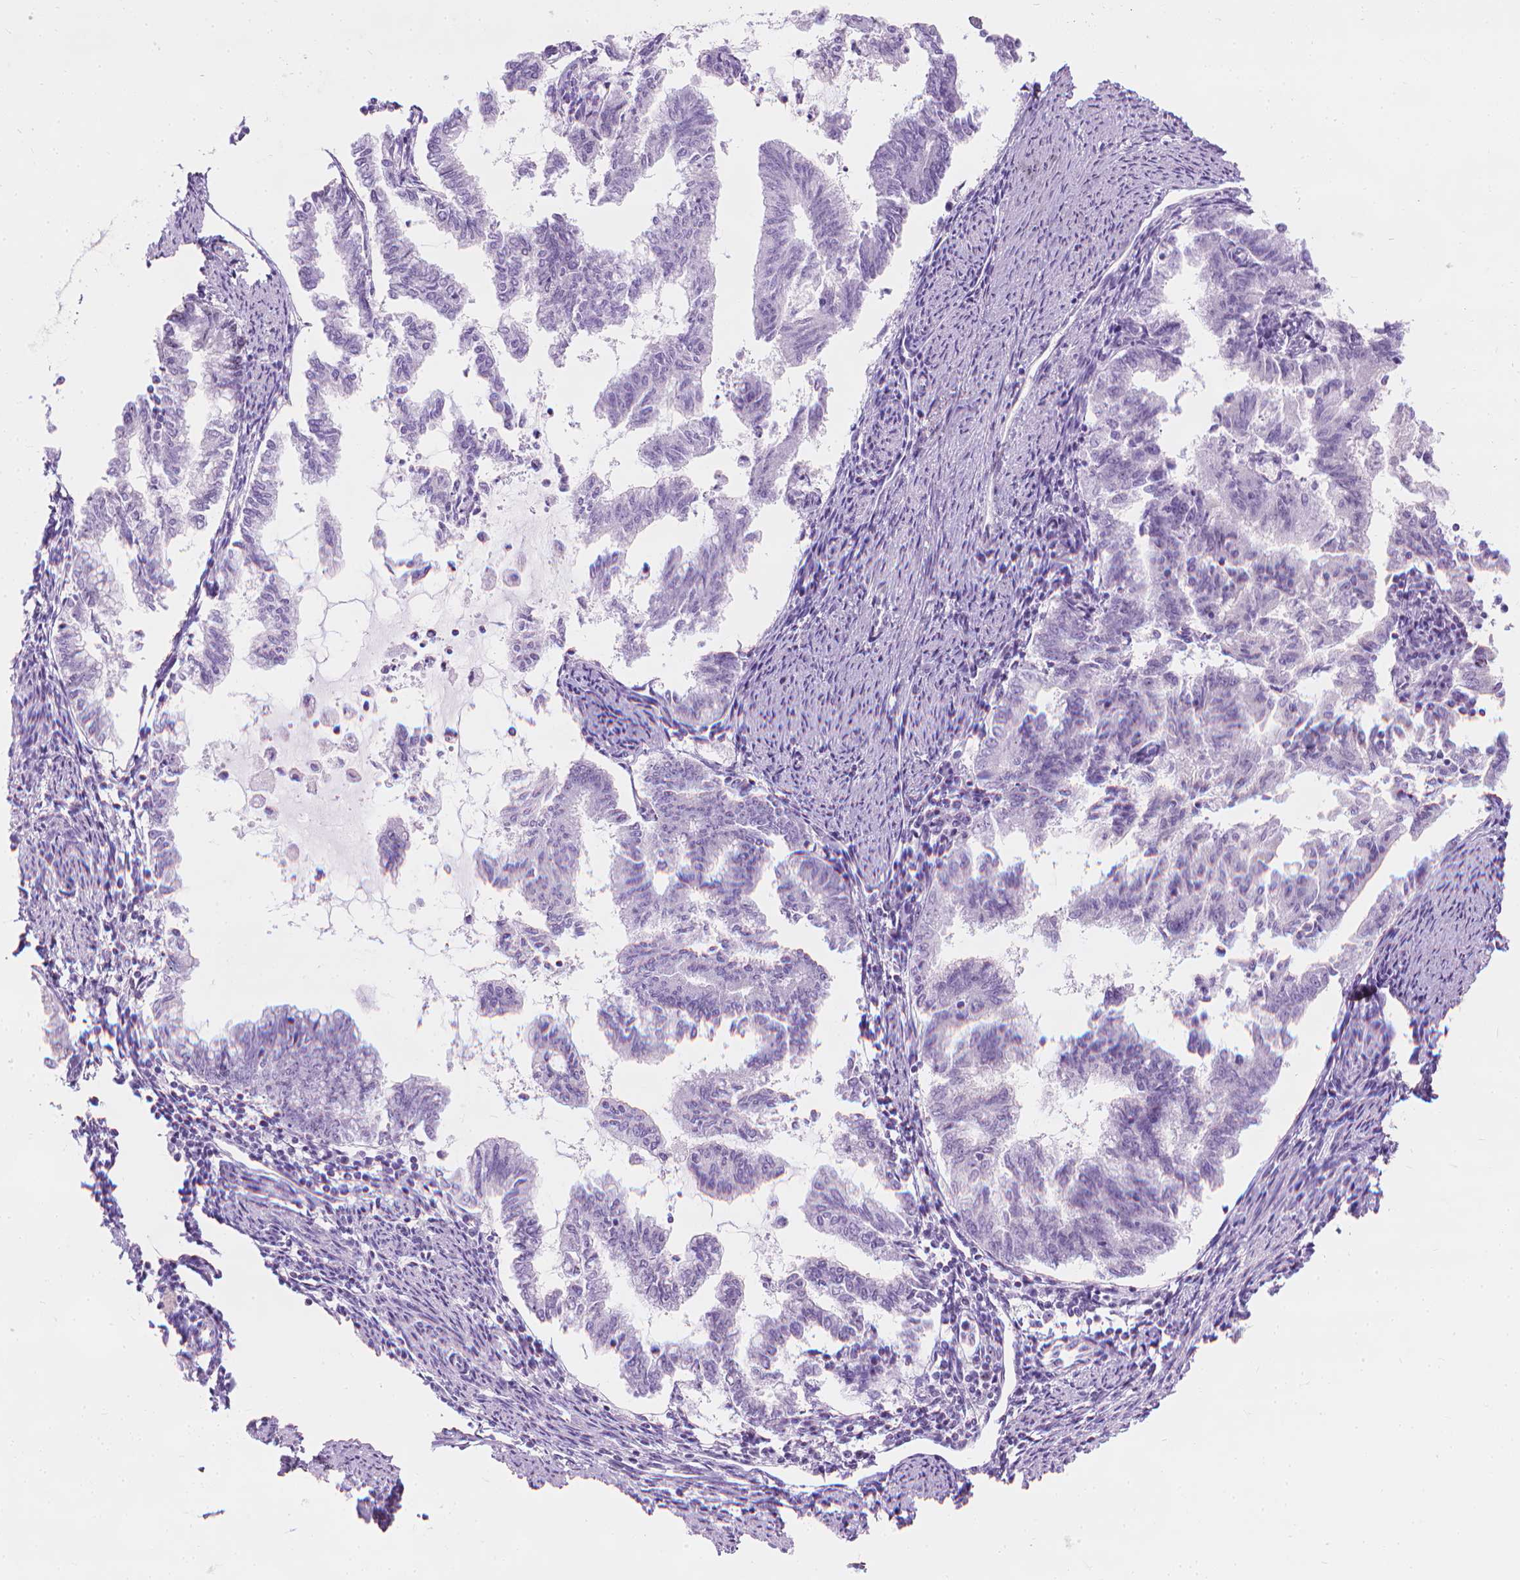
{"staining": {"intensity": "negative", "quantity": "none", "location": "none"}, "tissue": "endometrial cancer", "cell_type": "Tumor cells", "image_type": "cancer", "snomed": [{"axis": "morphology", "description": "Adenocarcinoma, NOS"}, {"axis": "topography", "description": "Endometrium"}], "caption": "This photomicrograph is of adenocarcinoma (endometrial) stained with IHC to label a protein in brown with the nuclei are counter-stained blue. There is no positivity in tumor cells. The staining was performed using DAB (3,3'-diaminobenzidine) to visualize the protein expression in brown, while the nuclei were stained in blue with hematoxylin (Magnification: 20x).", "gene": "NOL7", "patient": {"sex": "female", "age": 79}}